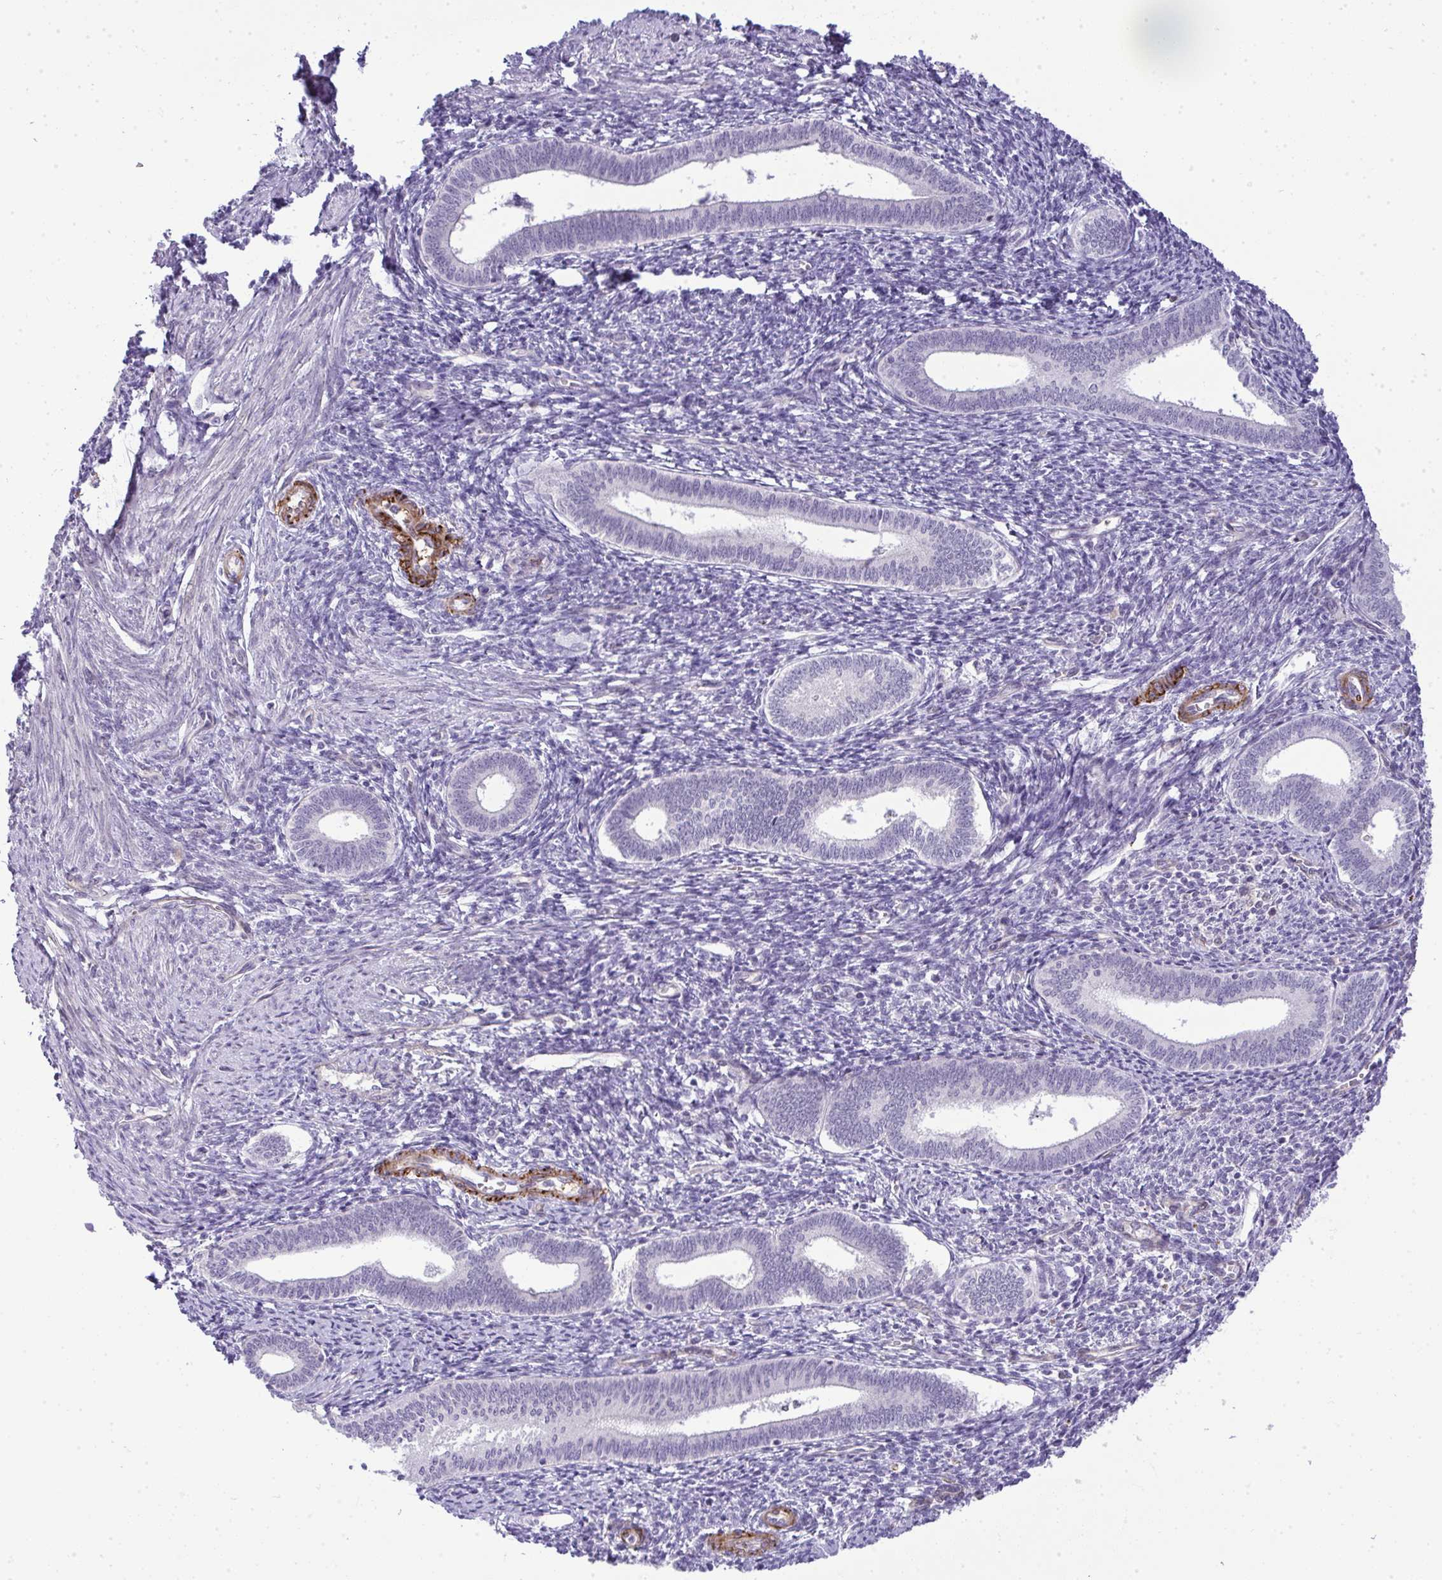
{"staining": {"intensity": "negative", "quantity": "none", "location": "none"}, "tissue": "endometrium", "cell_type": "Cells in endometrial stroma", "image_type": "normal", "snomed": [{"axis": "morphology", "description": "Normal tissue, NOS"}, {"axis": "topography", "description": "Endometrium"}], "caption": "Cells in endometrial stroma show no significant protein expression in normal endometrium. The staining was performed using DAB to visualize the protein expression in brown, while the nuclei were stained in blue with hematoxylin (Magnification: 20x).", "gene": "UBE2S", "patient": {"sex": "female", "age": 41}}